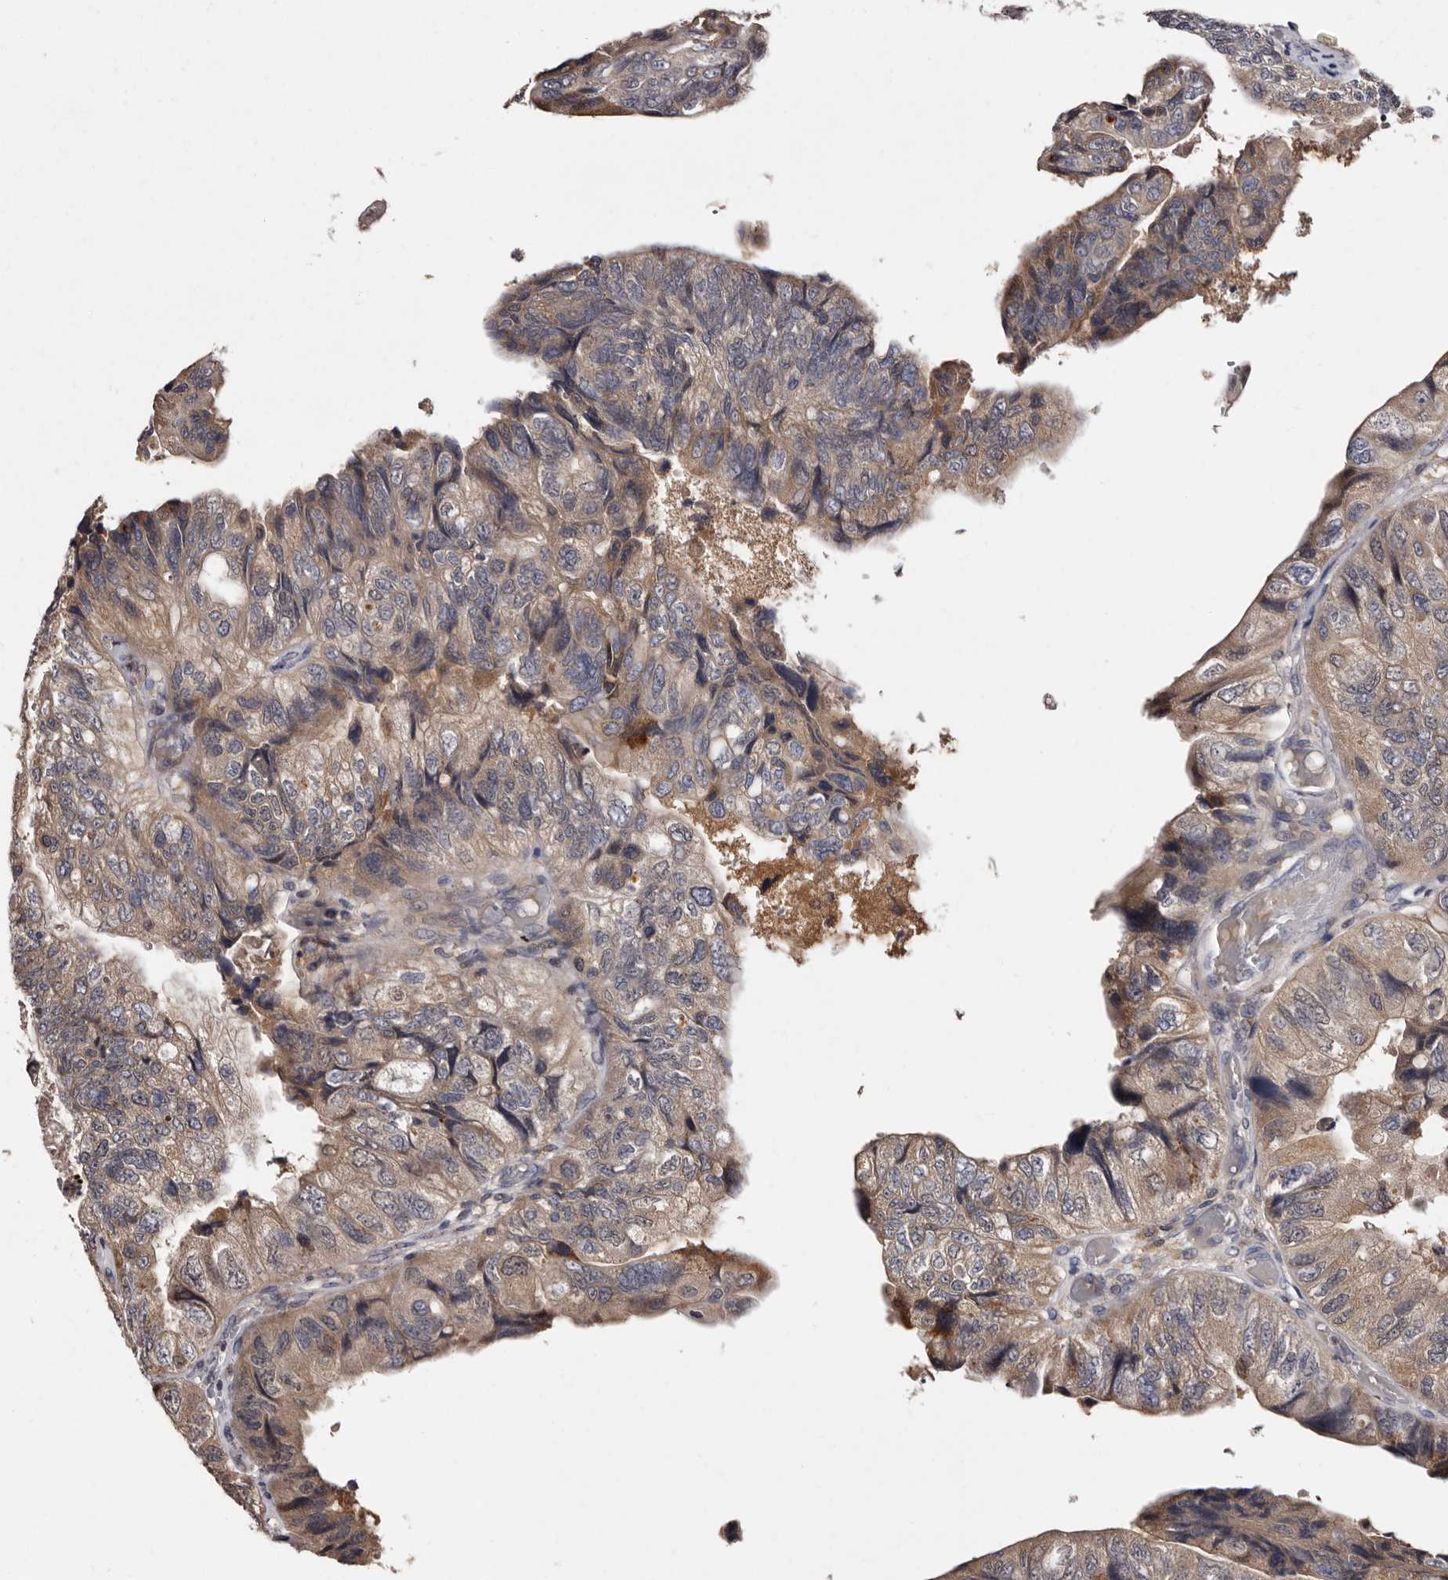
{"staining": {"intensity": "moderate", "quantity": "<25%", "location": "cytoplasmic/membranous"}, "tissue": "colorectal cancer", "cell_type": "Tumor cells", "image_type": "cancer", "snomed": [{"axis": "morphology", "description": "Adenocarcinoma, NOS"}, {"axis": "topography", "description": "Rectum"}], "caption": "Tumor cells show low levels of moderate cytoplasmic/membranous staining in approximately <25% of cells in human colorectal adenocarcinoma. The staining was performed using DAB, with brown indicating positive protein expression. Nuclei are stained blue with hematoxylin.", "gene": "DNPH1", "patient": {"sex": "male", "age": 63}}